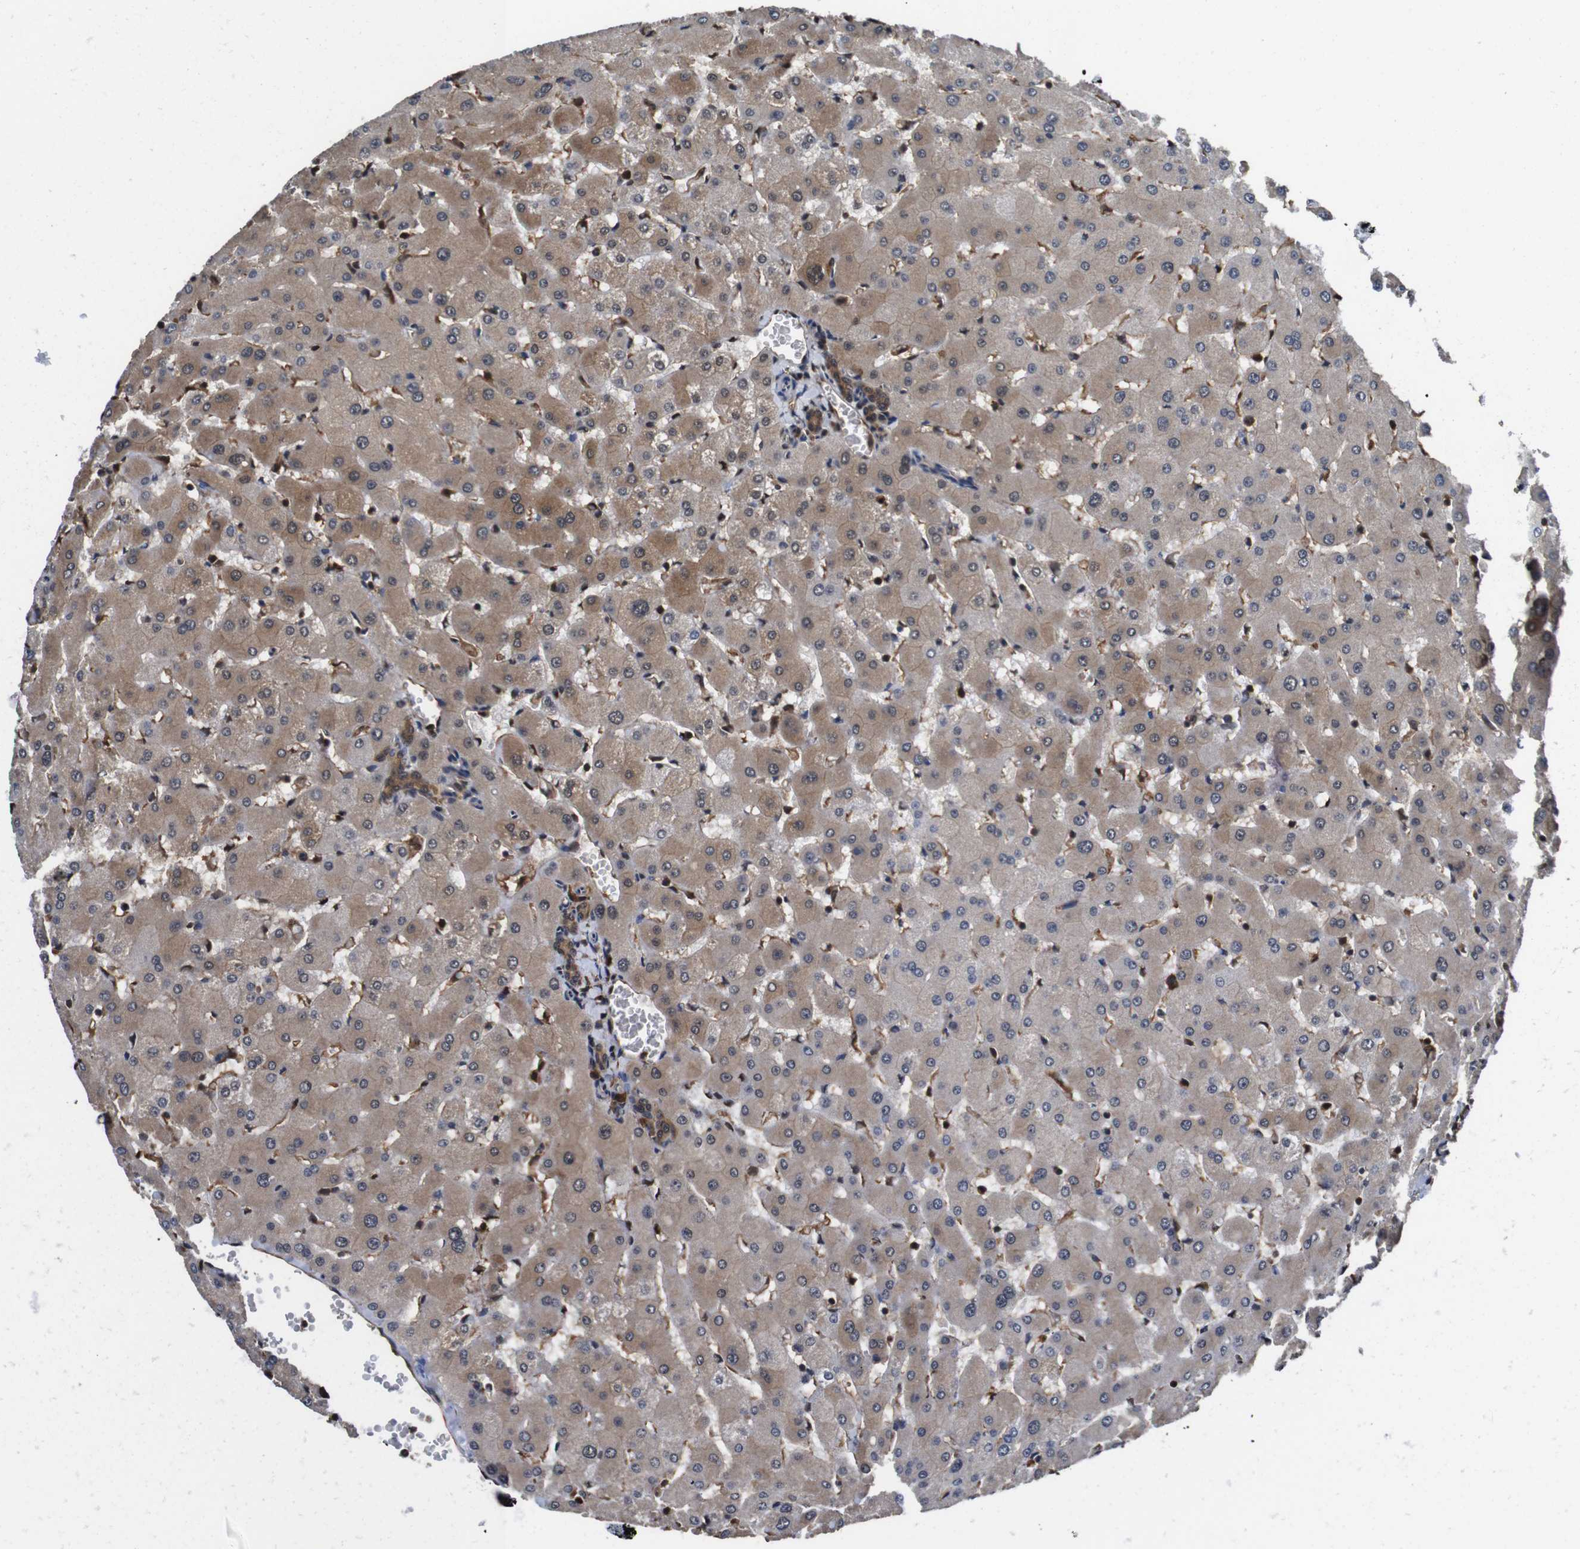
{"staining": {"intensity": "moderate", "quantity": ">75%", "location": "cytoplasmic/membranous"}, "tissue": "liver", "cell_type": "Cholangiocytes", "image_type": "normal", "snomed": [{"axis": "morphology", "description": "Normal tissue, NOS"}, {"axis": "topography", "description": "Liver"}], "caption": "A micrograph of human liver stained for a protein reveals moderate cytoplasmic/membranous brown staining in cholangiocytes. (Stains: DAB (3,3'-diaminobenzidine) in brown, nuclei in blue, Microscopy: brightfield microscopy at high magnification).", "gene": "VCP", "patient": {"sex": "female", "age": 63}}